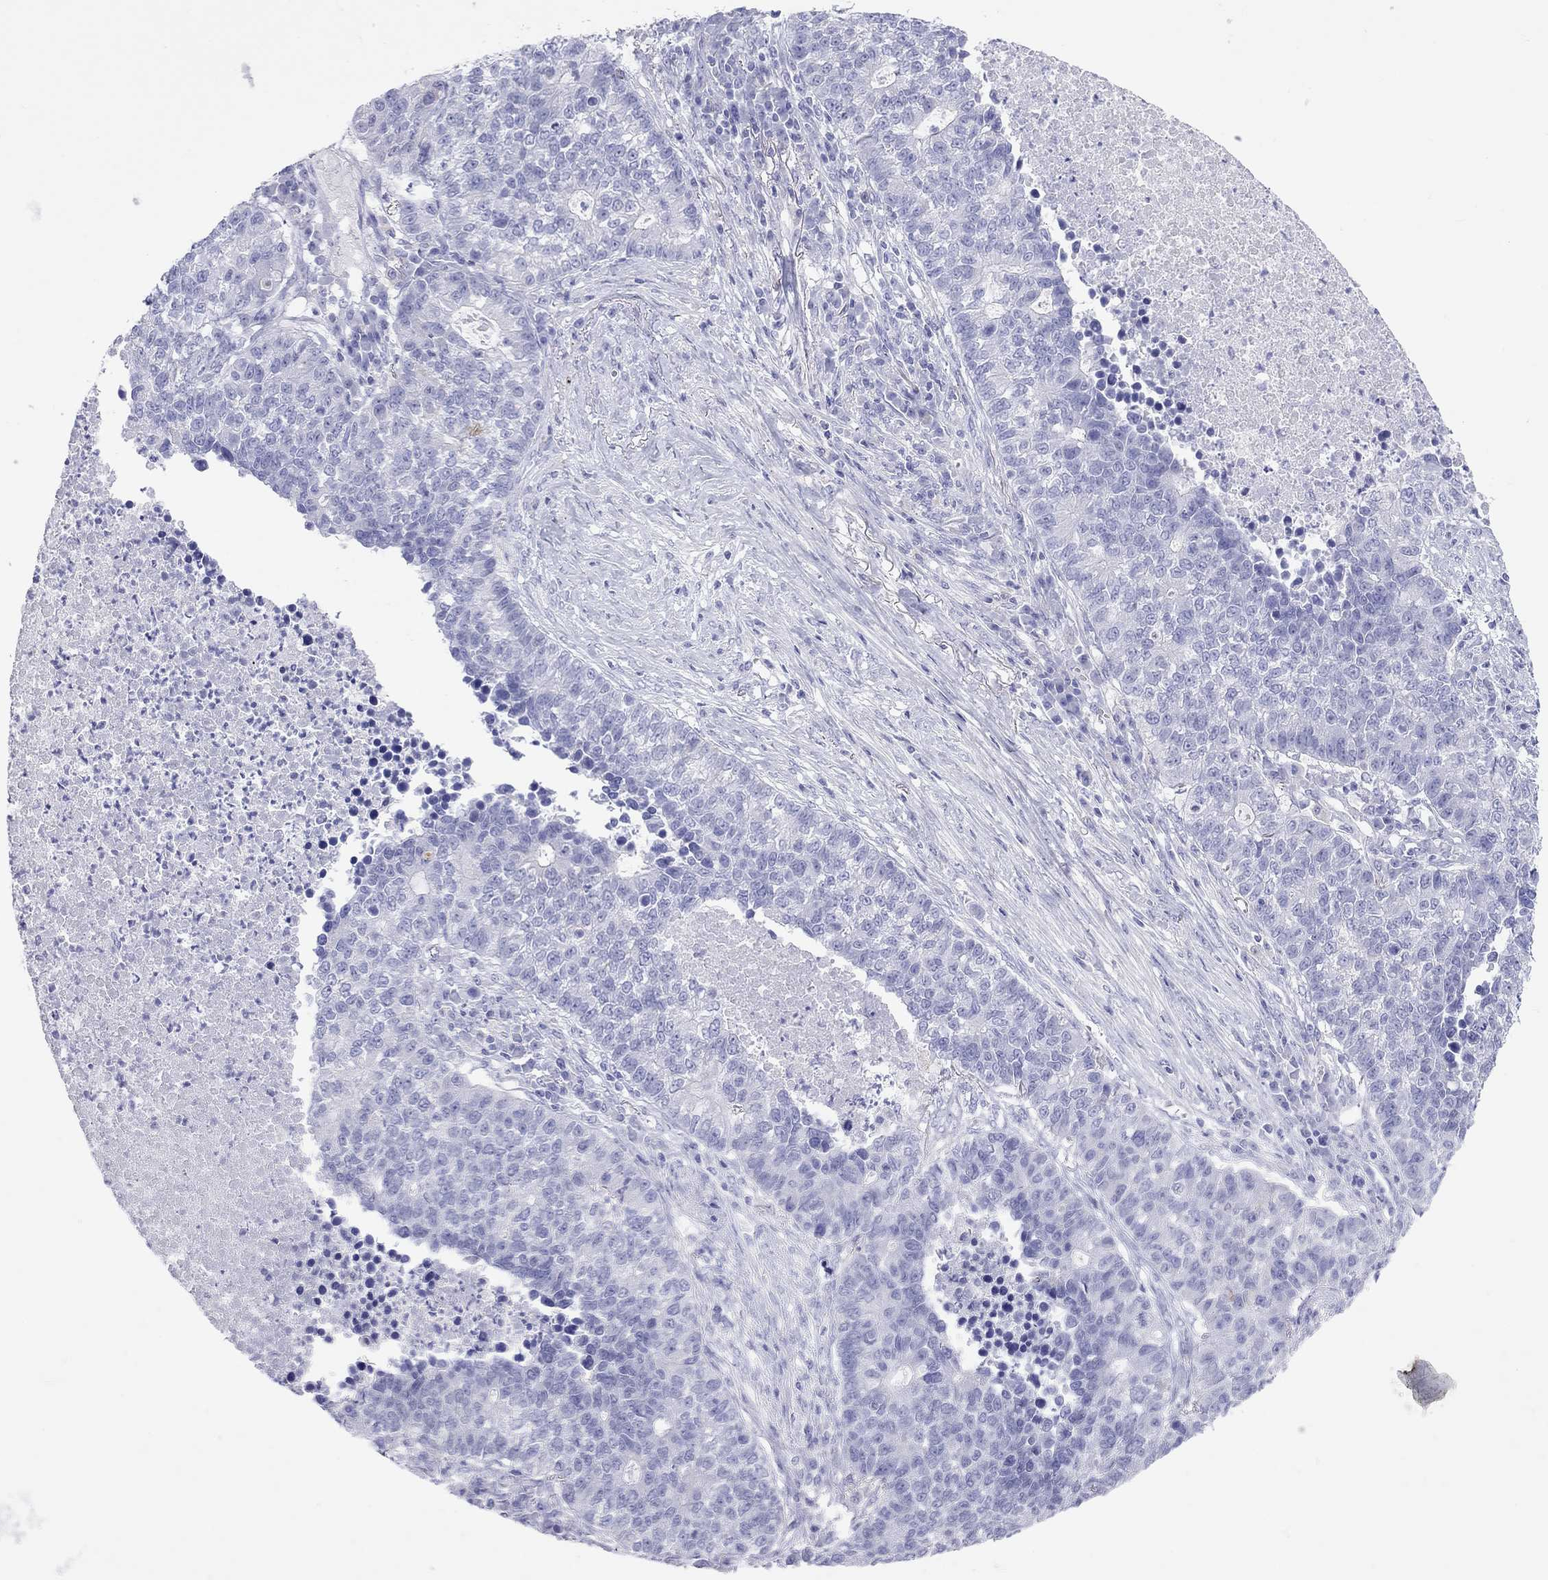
{"staining": {"intensity": "negative", "quantity": "none", "location": "none"}, "tissue": "lung cancer", "cell_type": "Tumor cells", "image_type": "cancer", "snomed": [{"axis": "morphology", "description": "Adenocarcinoma, NOS"}, {"axis": "topography", "description": "Lung"}], "caption": "Tumor cells show no significant protein staining in lung cancer.", "gene": "HLA-DQB2", "patient": {"sex": "male", "age": 57}}